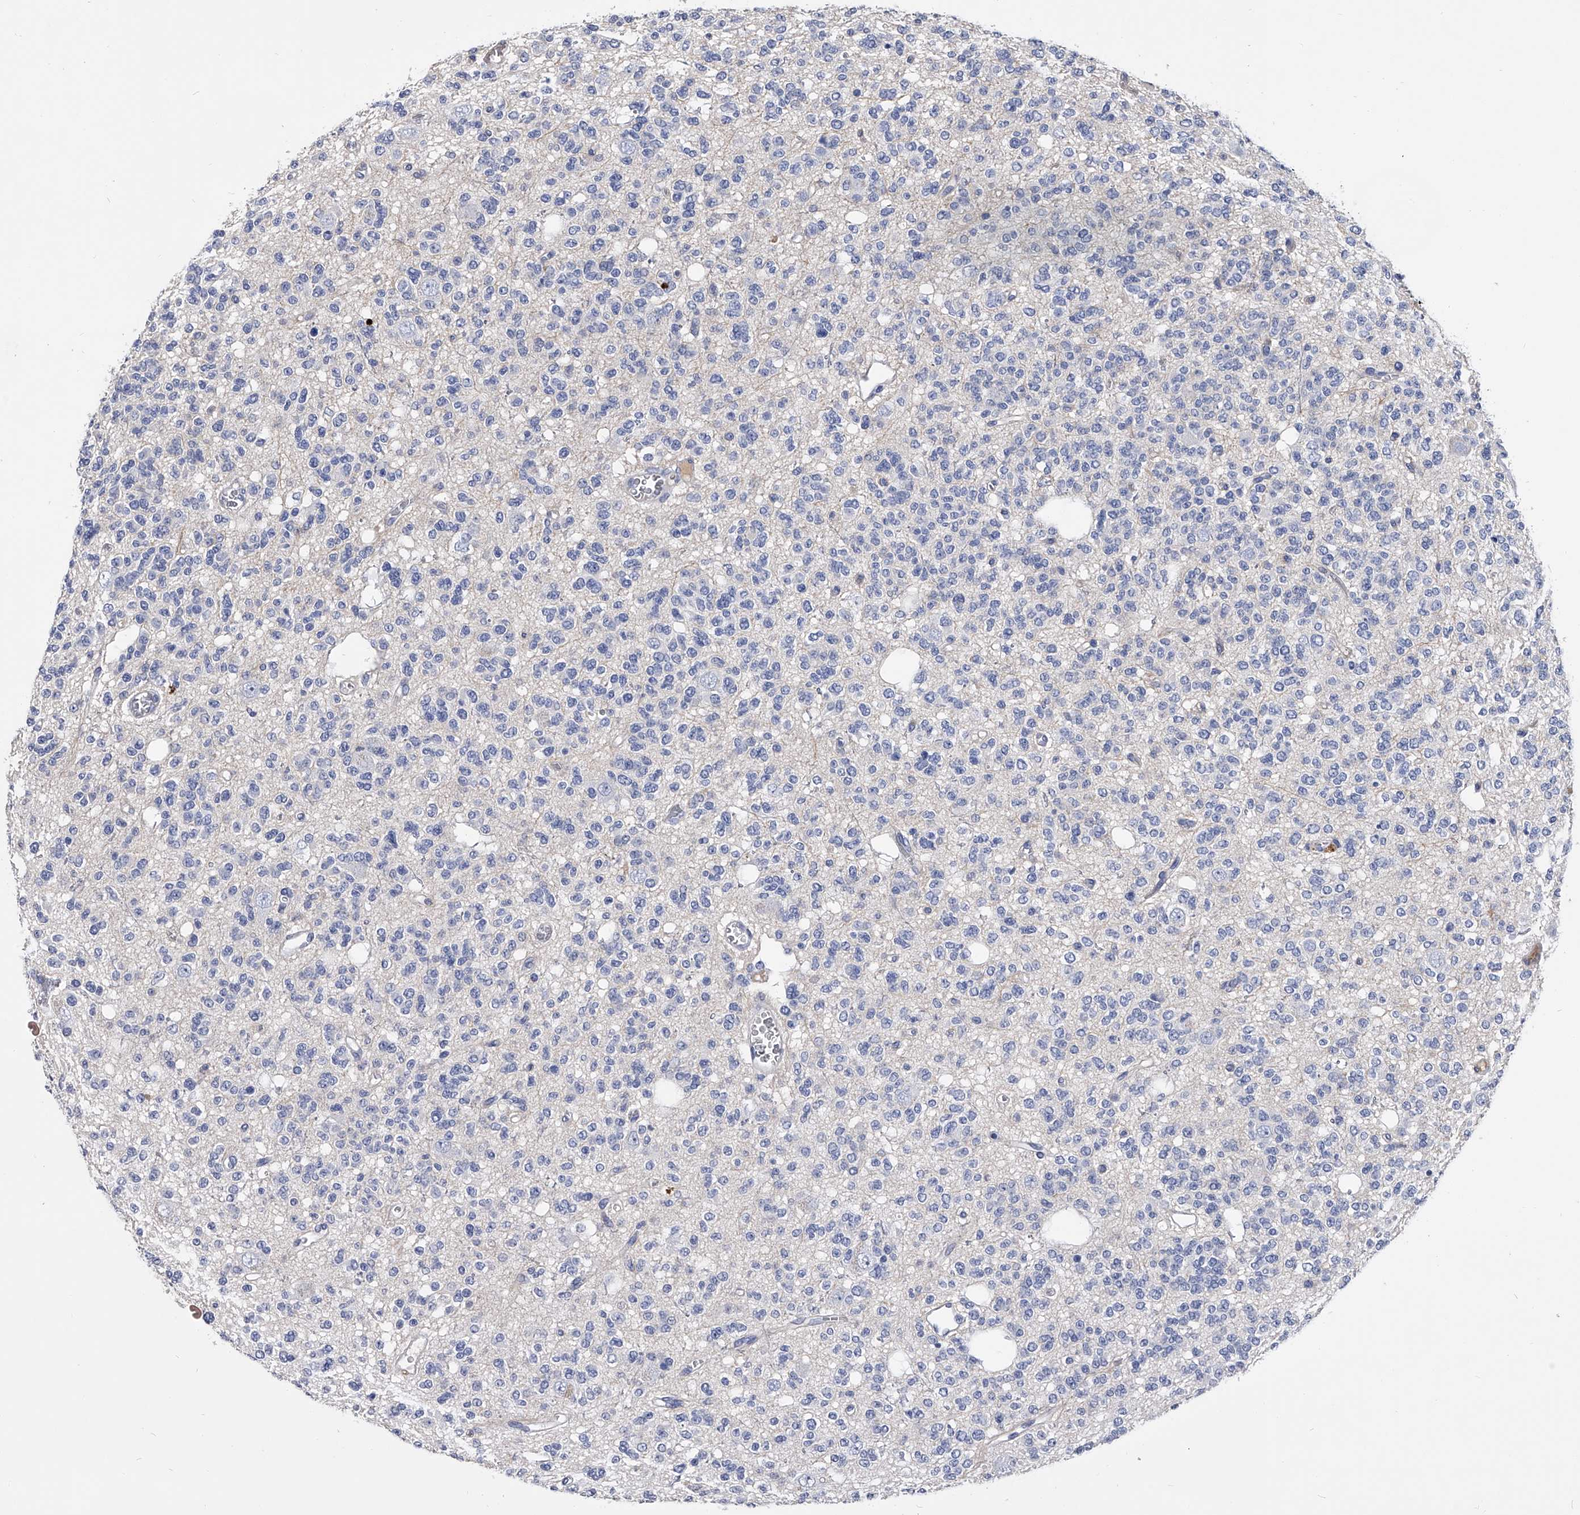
{"staining": {"intensity": "negative", "quantity": "none", "location": "none"}, "tissue": "glioma", "cell_type": "Tumor cells", "image_type": "cancer", "snomed": [{"axis": "morphology", "description": "Glioma, malignant, Low grade"}, {"axis": "topography", "description": "Brain"}], "caption": "This micrograph is of glioma stained with immunohistochemistry (IHC) to label a protein in brown with the nuclei are counter-stained blue. There is no staining in tumor cells.", "gene": "EFCAB7", "patient": {"sex": "male", "age": 38}}